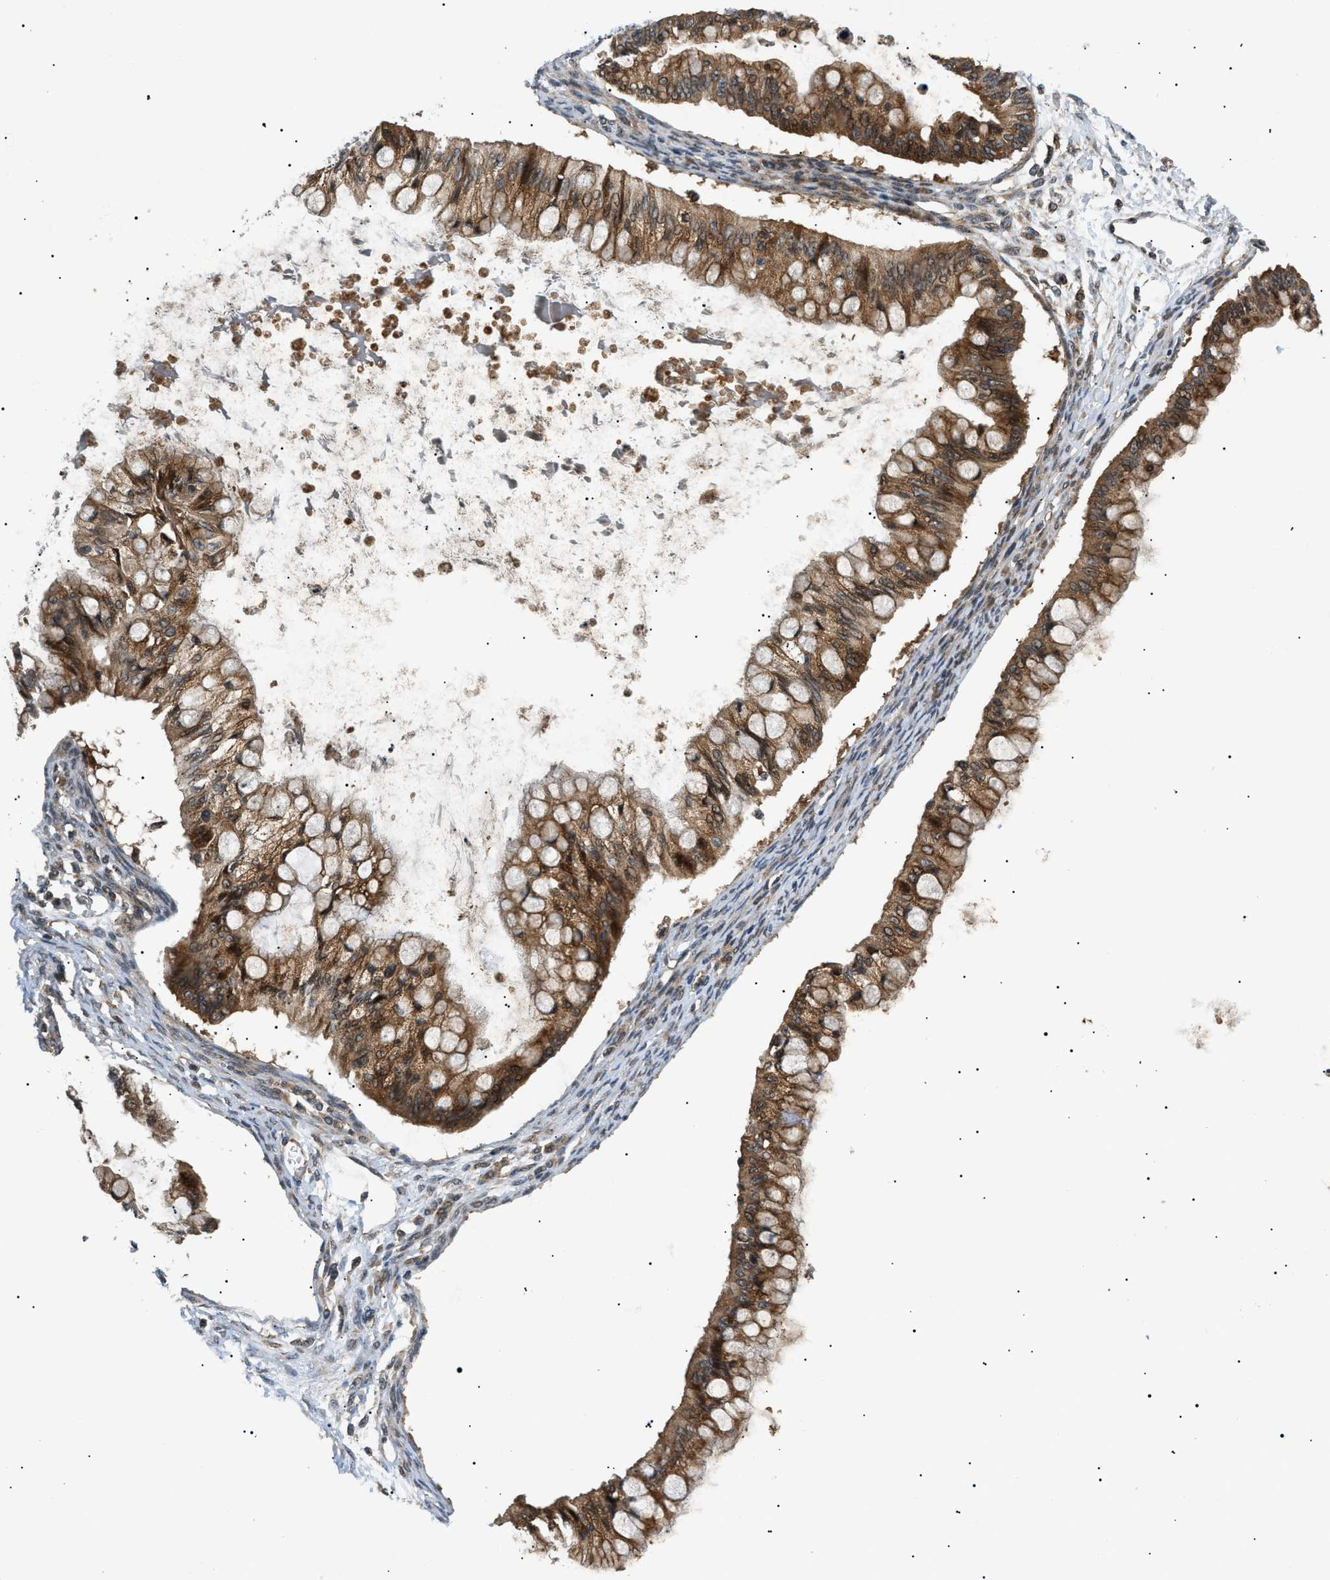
{"staining": {"intensity": "moderate", "quantity": ">75%", "location": "cytoplasmic/membranous"}, "tissue": "ovarian cancer", "cell_type": "Tumor cells", "image_type": "cancer", "snomed": [{"axis": "morphology", "description": "Cystadenocarcinoma, mucinous, NOS"}, {"axis": "topography", "description": "Ovary"}], "caption": "Ovarian cancer (mucinous cystadenocarcinoma) stained with a protein marker shows moderate staining in tumor cells.", "gene": "ATP6AP1", "patient": {"sex": "female", "age": 57}}